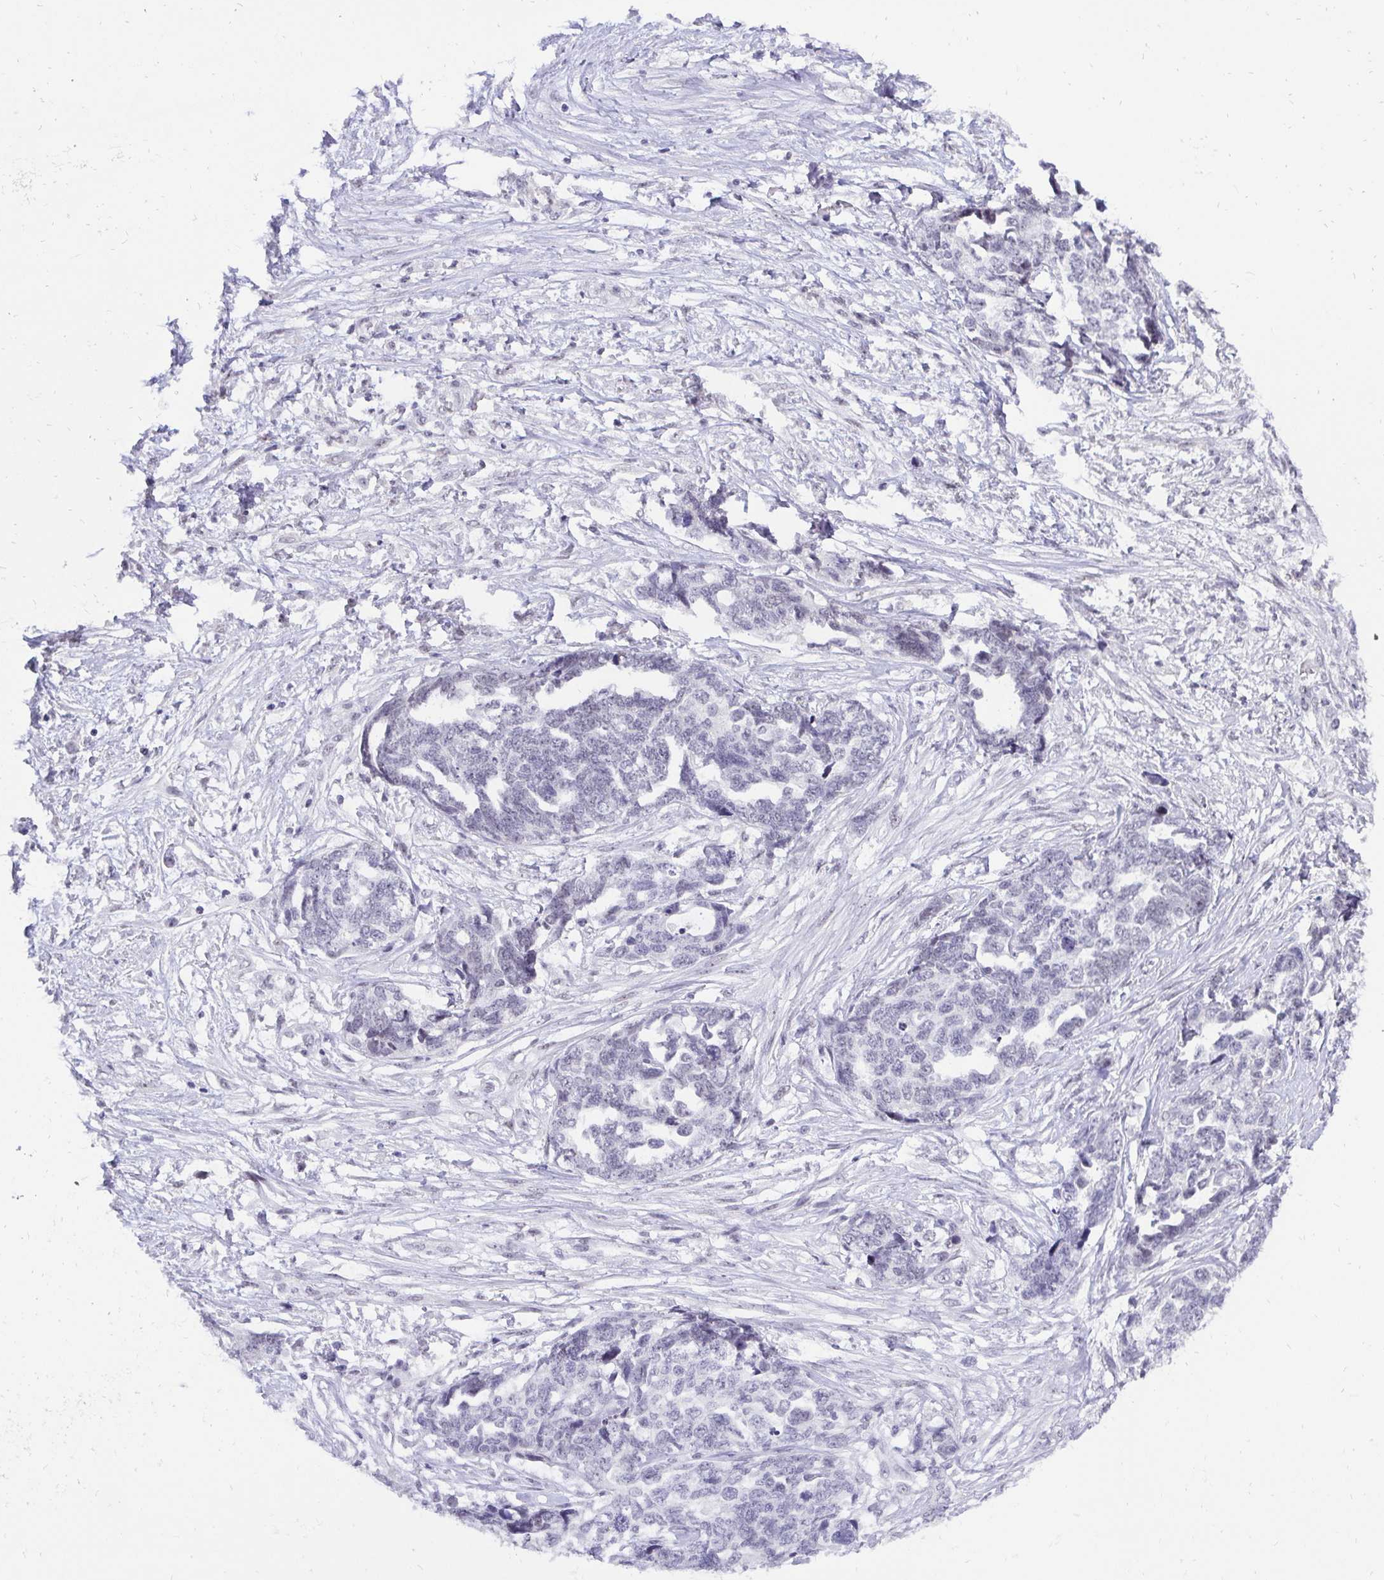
{"staining": {"intensity": "weak", "quantity": "<25%", "location": "nuclear"}, "tissue": "ovarian cancer", "cell_type": "Tumor cells", "image_type": "cancer", "snomed": [{"axis": "morphology", "description": "Cystadenocarcinoma, serous, NOS"}, {"axis": "topography", "description": "Ovary"}], "caption": "Immunohistochemistry (IHC) histopathology image of neoplastic tissue: human ovarian serous cystadenocarcinoma stained with DAB displays no significant protein staining in tumor cells.", "gene": "ZNF860", "patient": {"sex": "female", "age": 69}}